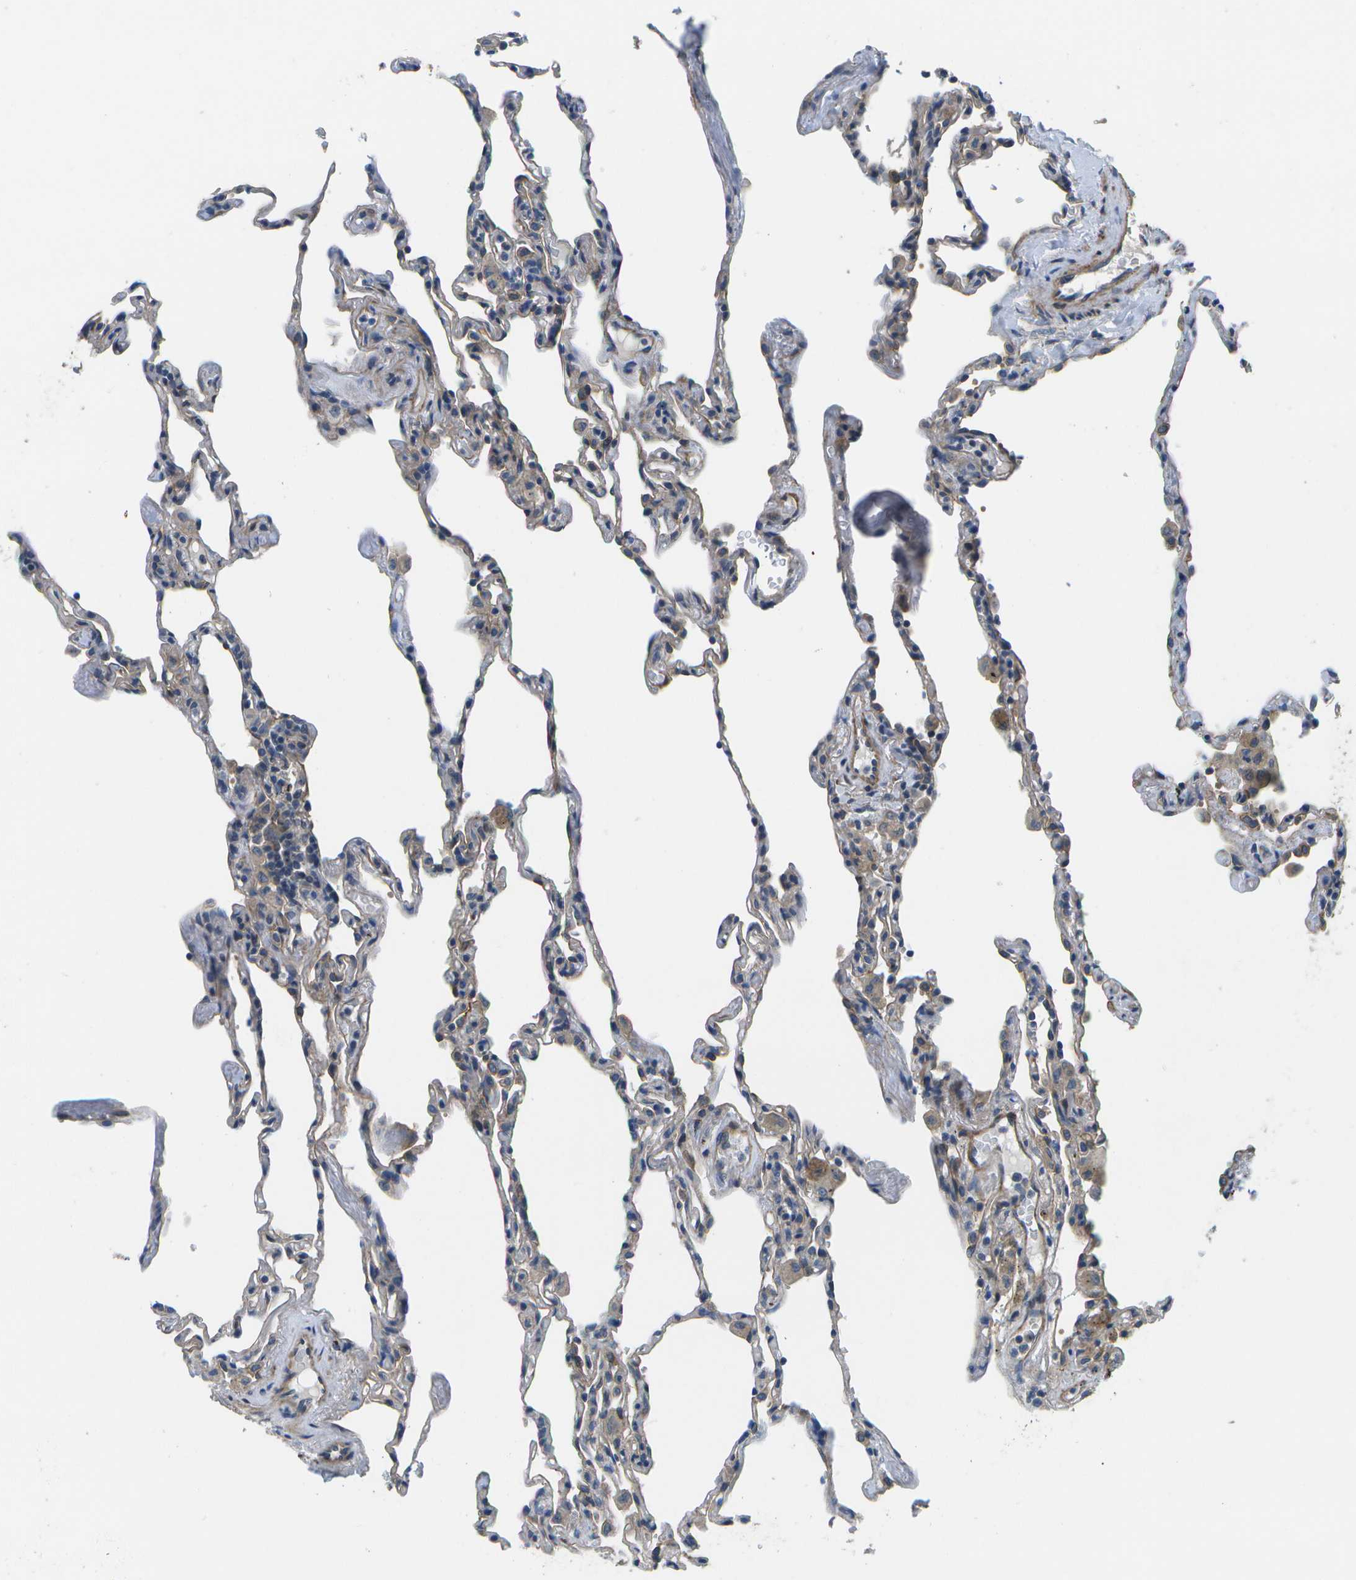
{"staining": {"intensity": "weak", "quantity": "<25%", "location": "cytoplasmic/membranous"}, "tissue": "lung", "cell_type": "Alveolar cells", "image_type": "normal", "snomed": [{"axis": "morphology", "description": "Normal tissue, NOS"}, {"axis": "topography", "description": "Lung"}], "caption": "This photomicrograph is of normal lung stained with immunohistochemistry to label a protein in brown with the nuclei are counter-stained blue. There is no staining in alveolar cells. (DAB (3,3'-diaminobenzidine) immunohistochemistry (IHC) visualized using brightfield microscopy, high magnification).", "gene": "P3H1", "patient": {"sex": "male", "age": 59}}